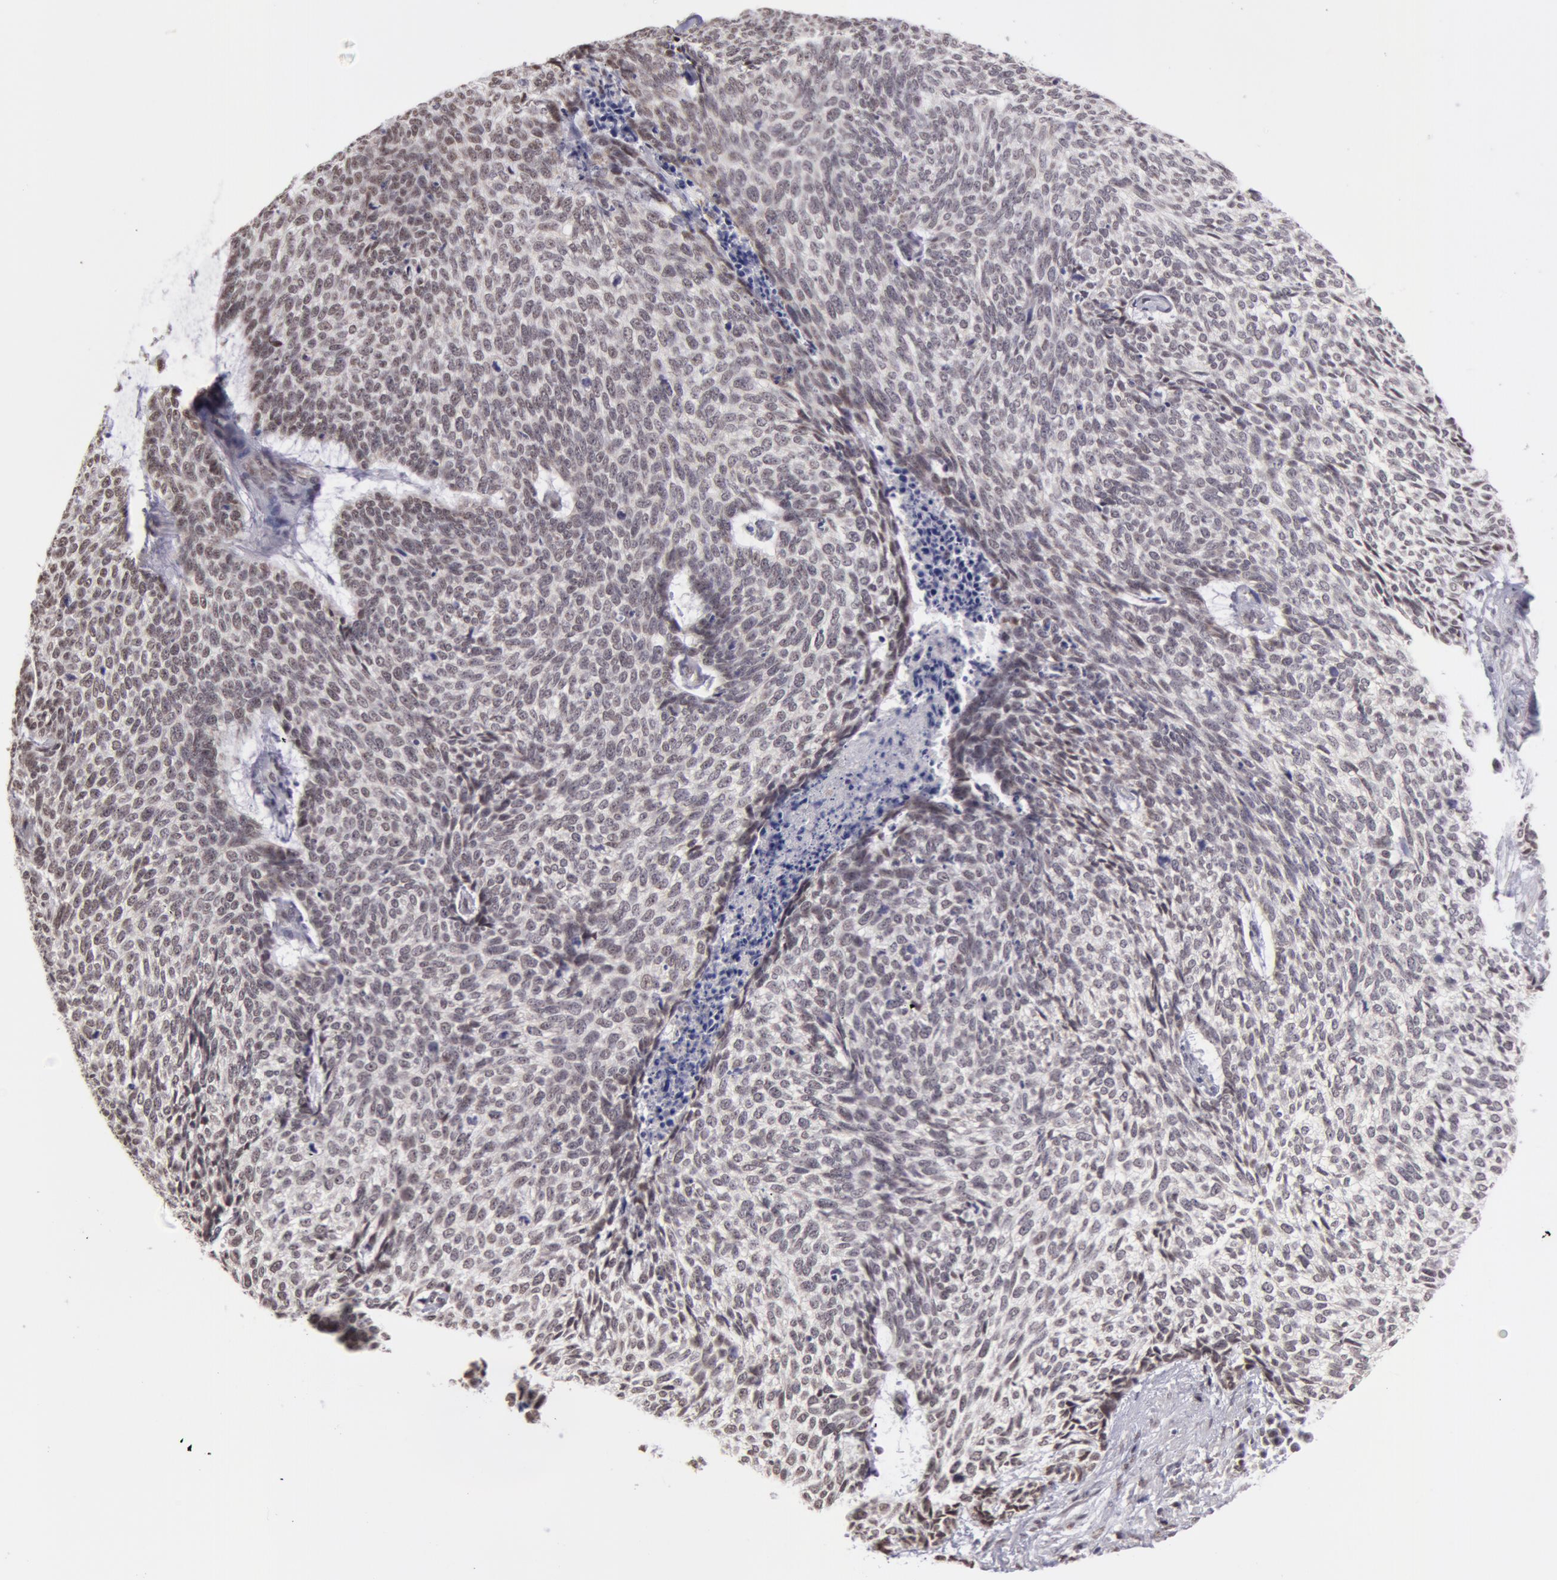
{"staining": {"intensity": "weak", "quantity": "25%-75%", "location": "cytoplasmic/membranous"}, "tissue": "skin cancer", "cell_type": "Tumor cells", "image_type": "cancer", "snomed": [{"axis": "morphology", "description": "Basal cell carcinoma"}, {"axis": "topography", "description": "Skin"}], "caption": "This is an image of immunohistochemistry (IHC) staining of basal cell carcinoma (skin), which shows weak staining in the cytoplasmic/membranous of tumor cells.", "gene": "VRTN", "patient": {"sex": "female", "age": 89}}